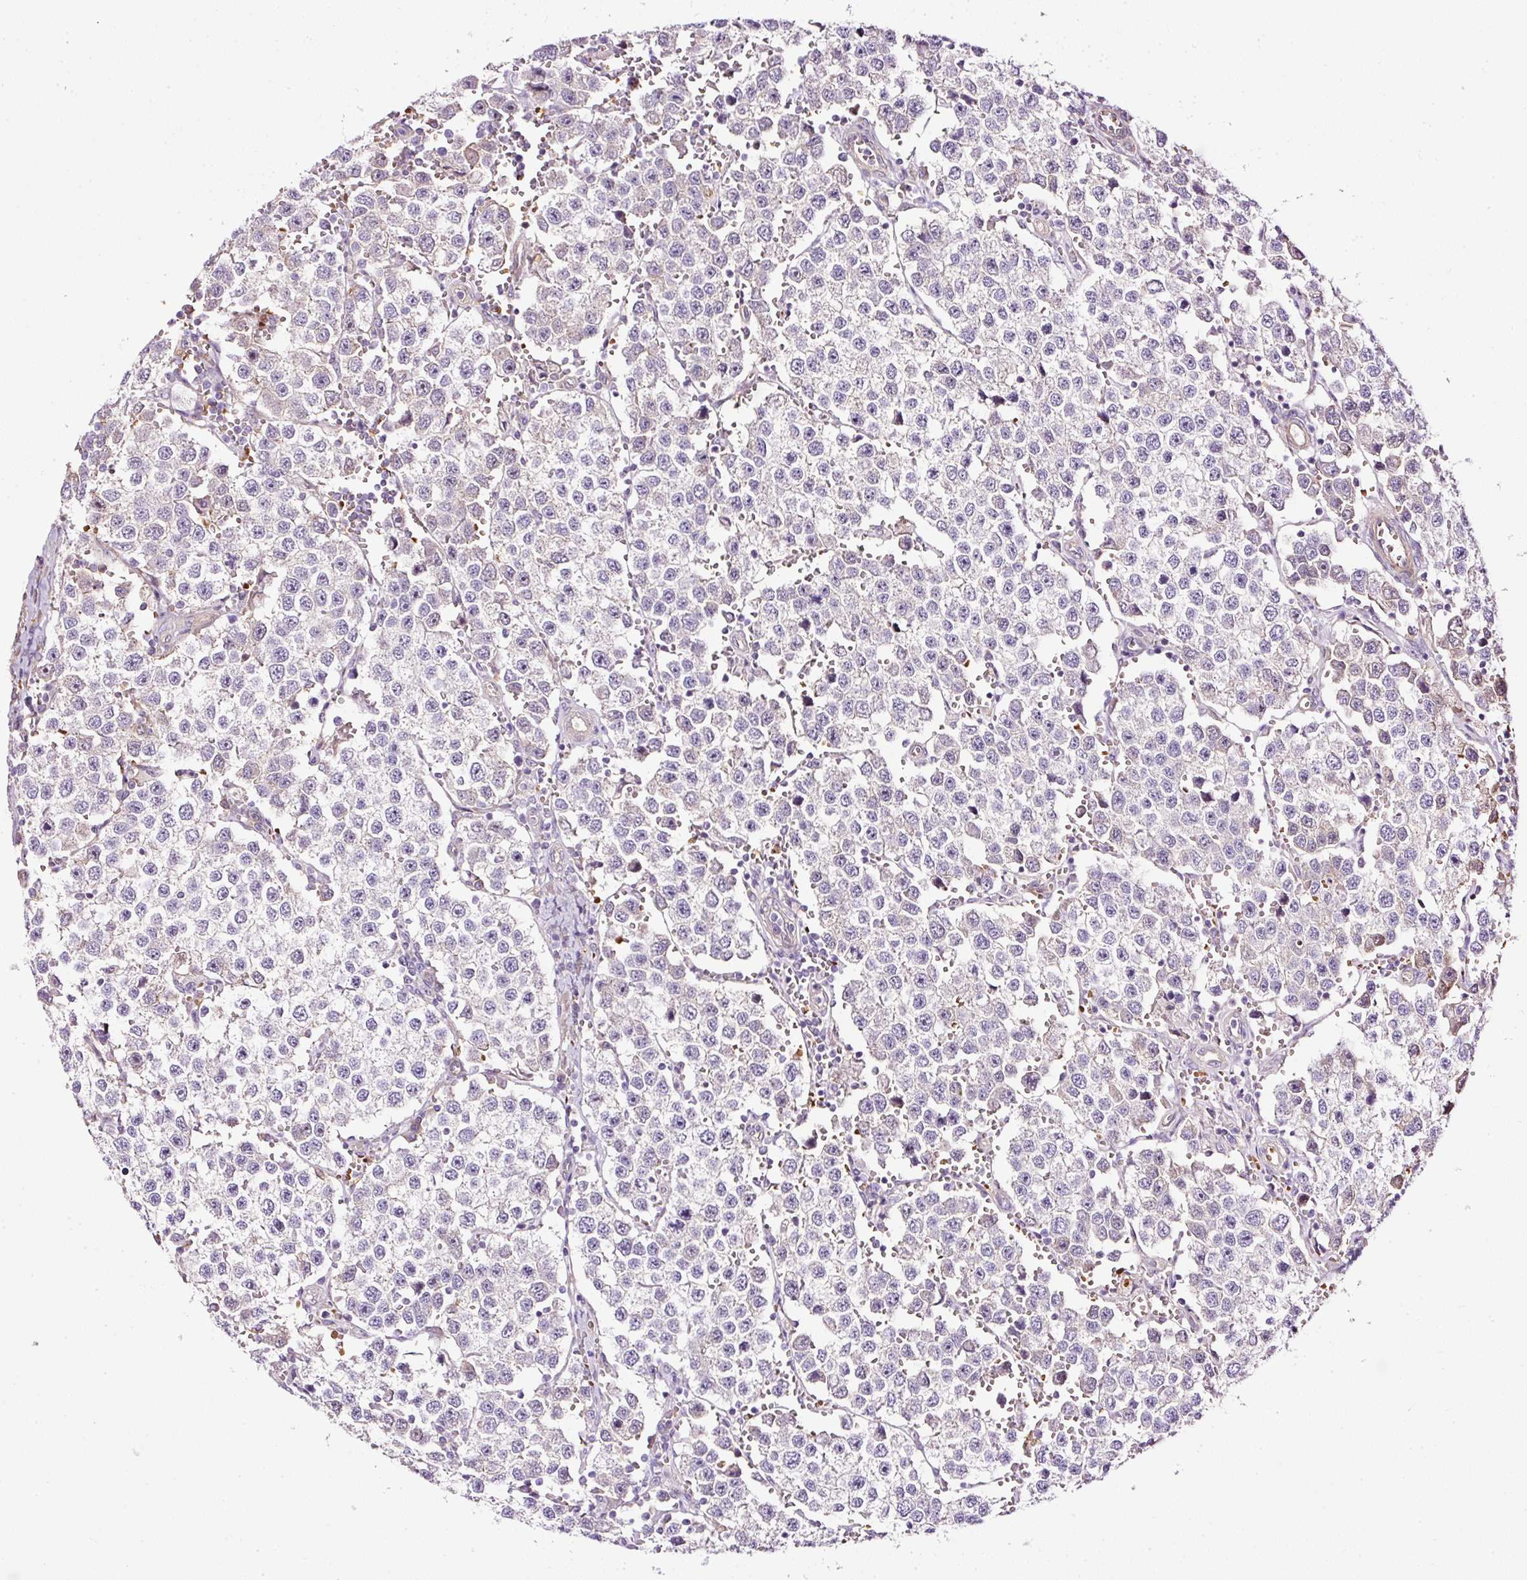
{"staining": {"intensity": "negative", "quantity": "none", "location": "none"}, "tissue": "testis cancer", "cell_type": "Tumor cells", "image_type": "cancer", "snomed": [{"axis": "morphology", "description": "Seminoma, NOS"}, {"axis": "topography", "description": "Testis"}], "caption": "High power microscopy histopathology image of an IHC histopathology image of testis cancer, revealing no significant positivity in tumor cells. (DAB (3,3'-diaminobenzidine) immunohistochemistry, high magnification).", "gene": "USHBP1", "patient": {"sex": "male", "age": 37}}